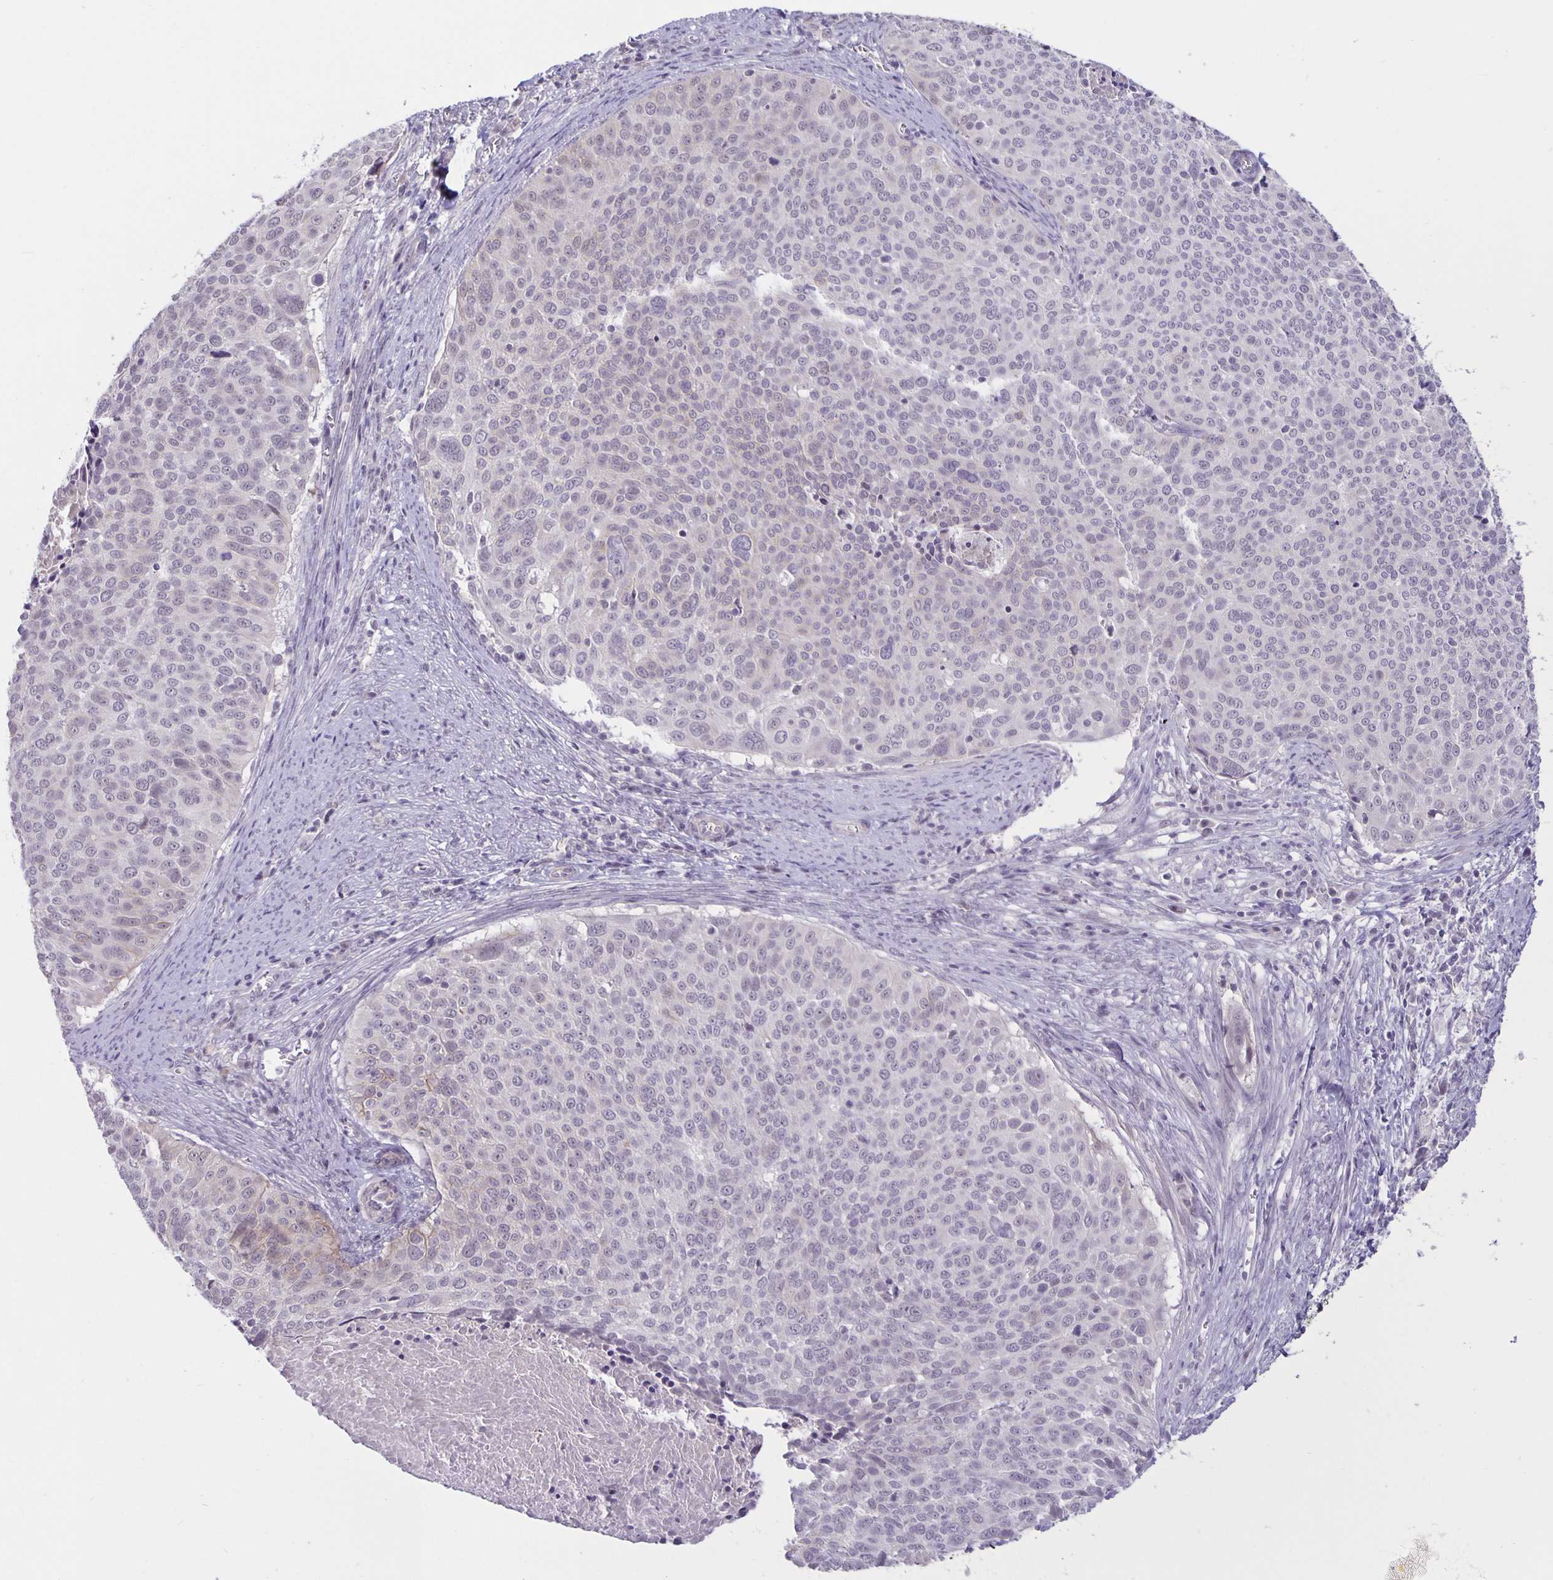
{"staining": {"intensity": "negative", "quantity": "none", "location": "none"}, "tissue": "cervical cancer", "cell_type": "Tumor cells", "image_type": "cancer", "snomed": [{"axis": "morphology", "description": "Squamous cell carcinoma, NOS"}, {"axis": "topography", "description": "Cervix"}], "caption": "The immunohistochemistry image has no significant positivity in tumor cells of cervical cancer tissue.", "gene": "ARVCF", "patient": {"sex": "female", "age": 39}}